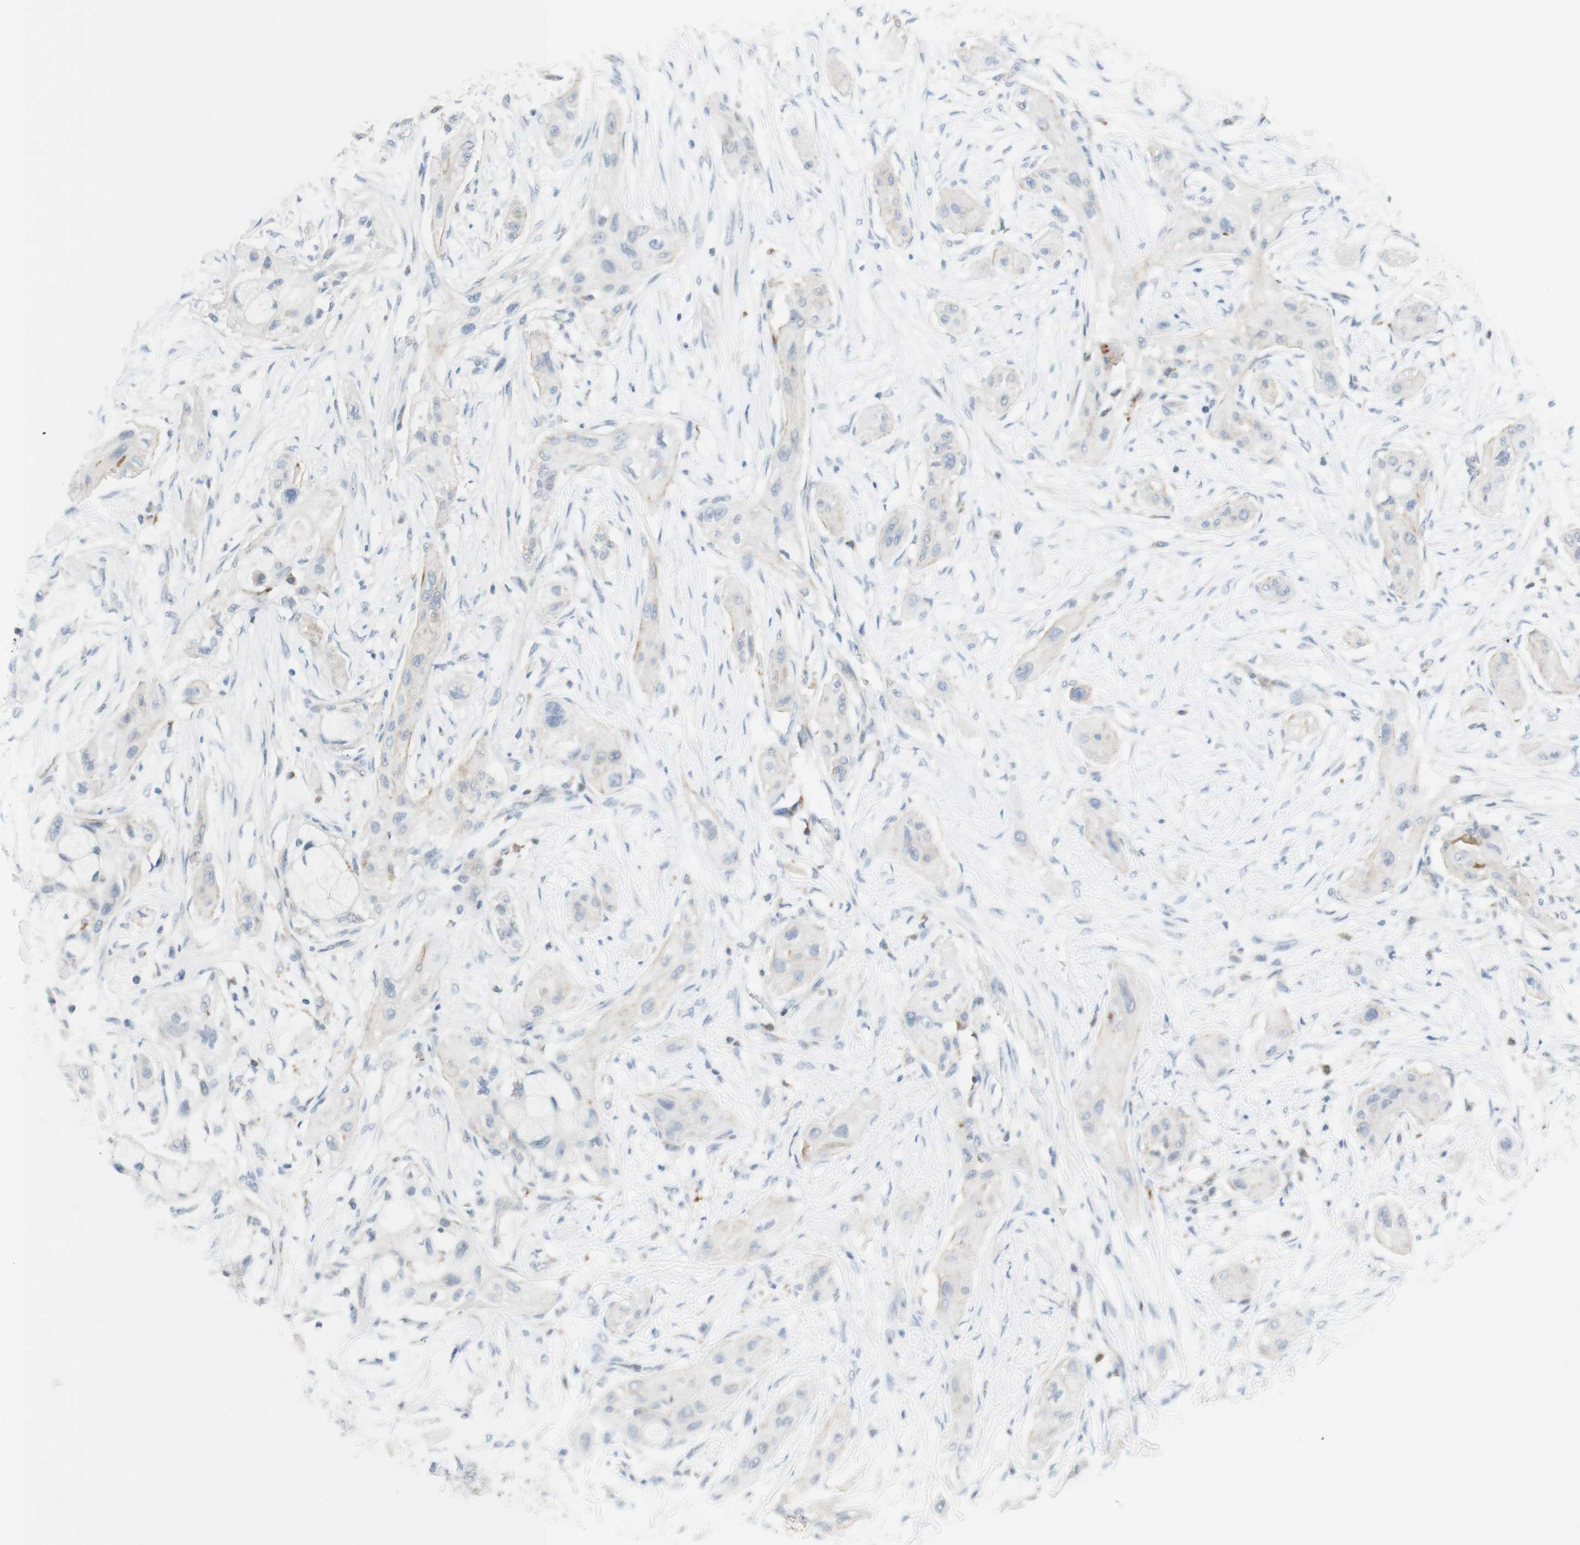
{"staining": {"intensity": "negative", "quantity": "none", "location": "none"}, "tissue": "lung cancer", "cell_type": "Tumor cells", "image_type": "cancer", "snomed": [{"axis": "morphology", "description": "Squamous cell carcinoma, NOS"}, {"axis": "topography", "description": "Lung"}], "caption": "There is no significant expression in tumor cells of squamous cell carcinoma (lung).", "gene": "MANEA", "patient": {"sex": "female", "age": 47}}